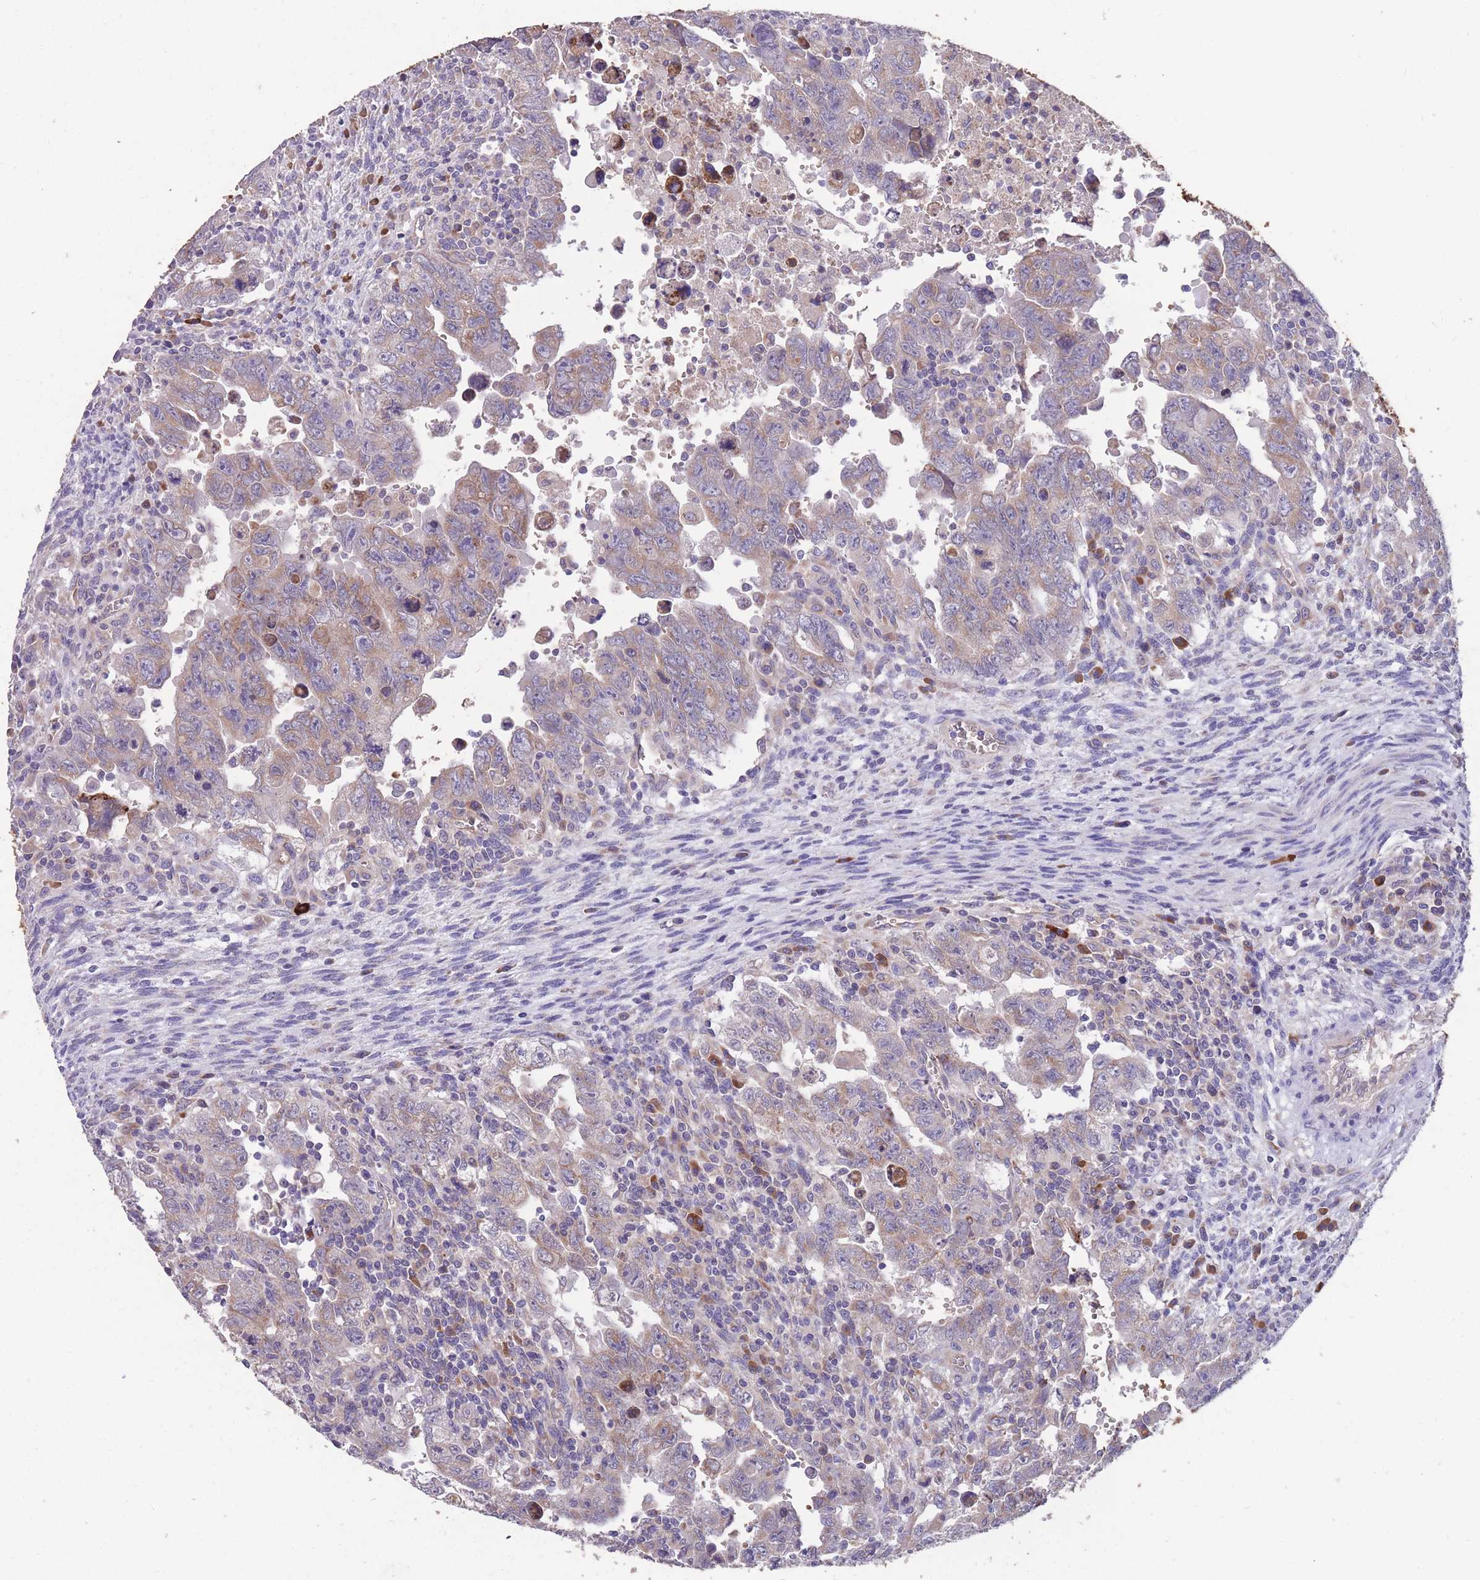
{"staining": {"intensity": "weak", "quantity": "25%-75%", "location": "cytoplasmic/membranous"}, "tissue": "testis cancer", "cell_type": "Tumor cells", "image_type": "cancer", "snomed": [{"axis": "morphology", "description": "Carcinoma, Embryonal, NOS"}, {"axis": "topography", "description": "Testis"}], "caption": "Tumor cells show weak cytoplasmic/membranous positivity in about 25%-75% of cells in embryonal carcinoma (testis).", "gene": "STIM2", "patient": {"sex": "male", "age": 28}}